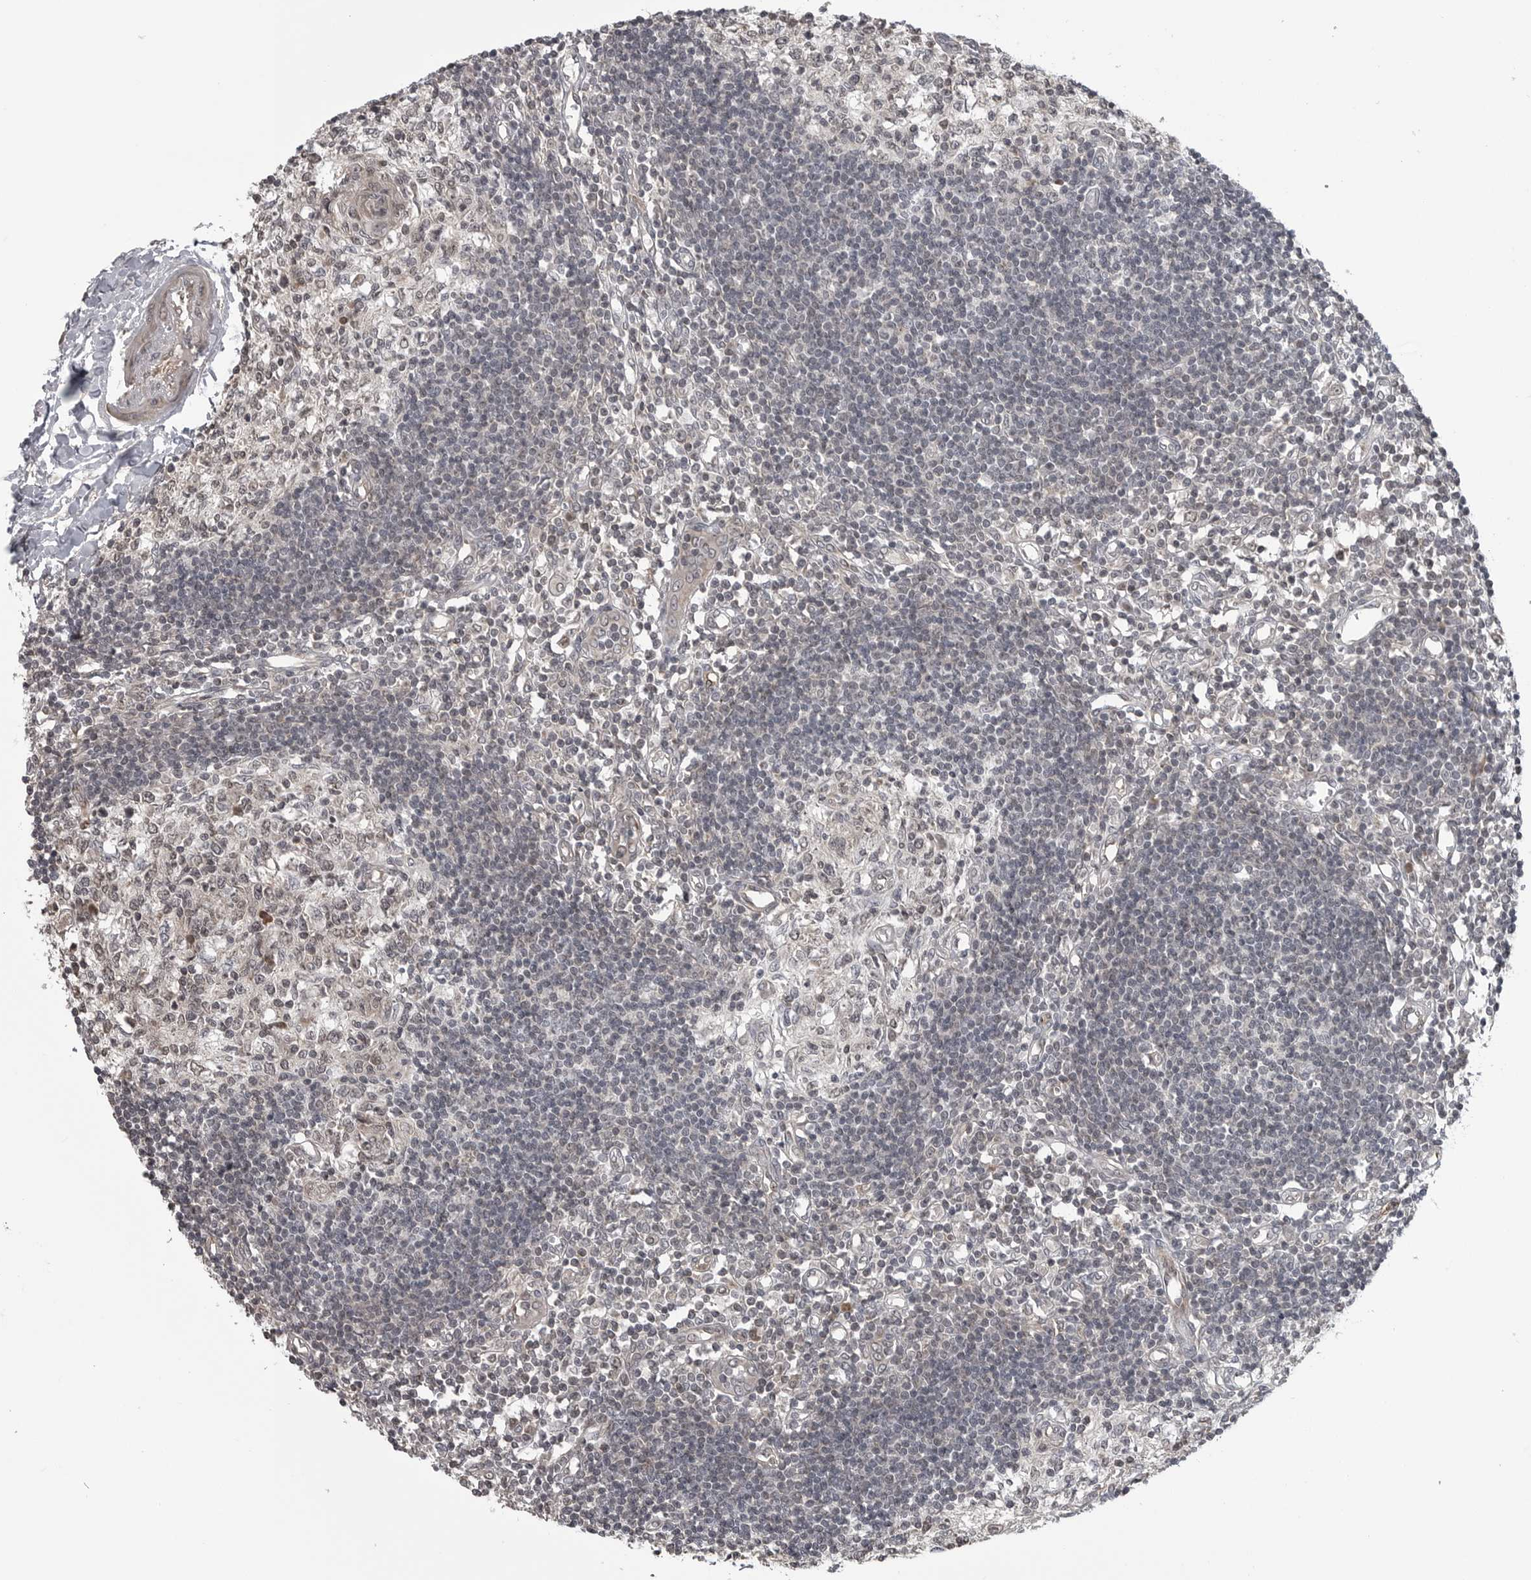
{"staining": {"intensity": "weak", "quantity": ">75%", "location": "cytoplasmic/membranous"}, "tissue": "lymph node", "cell_type": "Germinal center cells", "image_type": "normal", "snomed": [{"axis": "morphology", "description": "Normal tissue, NOS"}, {"axis": "morphology", "description": "Malignant melanoma, Metastatic site"}, {"axis": "topography", "description": "Lymph node"}], "caption": "DAB (3,3'-diaminobenzidine) immunohistochemical staining of benign human lymph node demonstrates weak cytoplasmic/membranous protein positivity in about >75% of germinal center cells.", "gene": "FAAP100", "patient": {"sex": "male", "age": 41}}